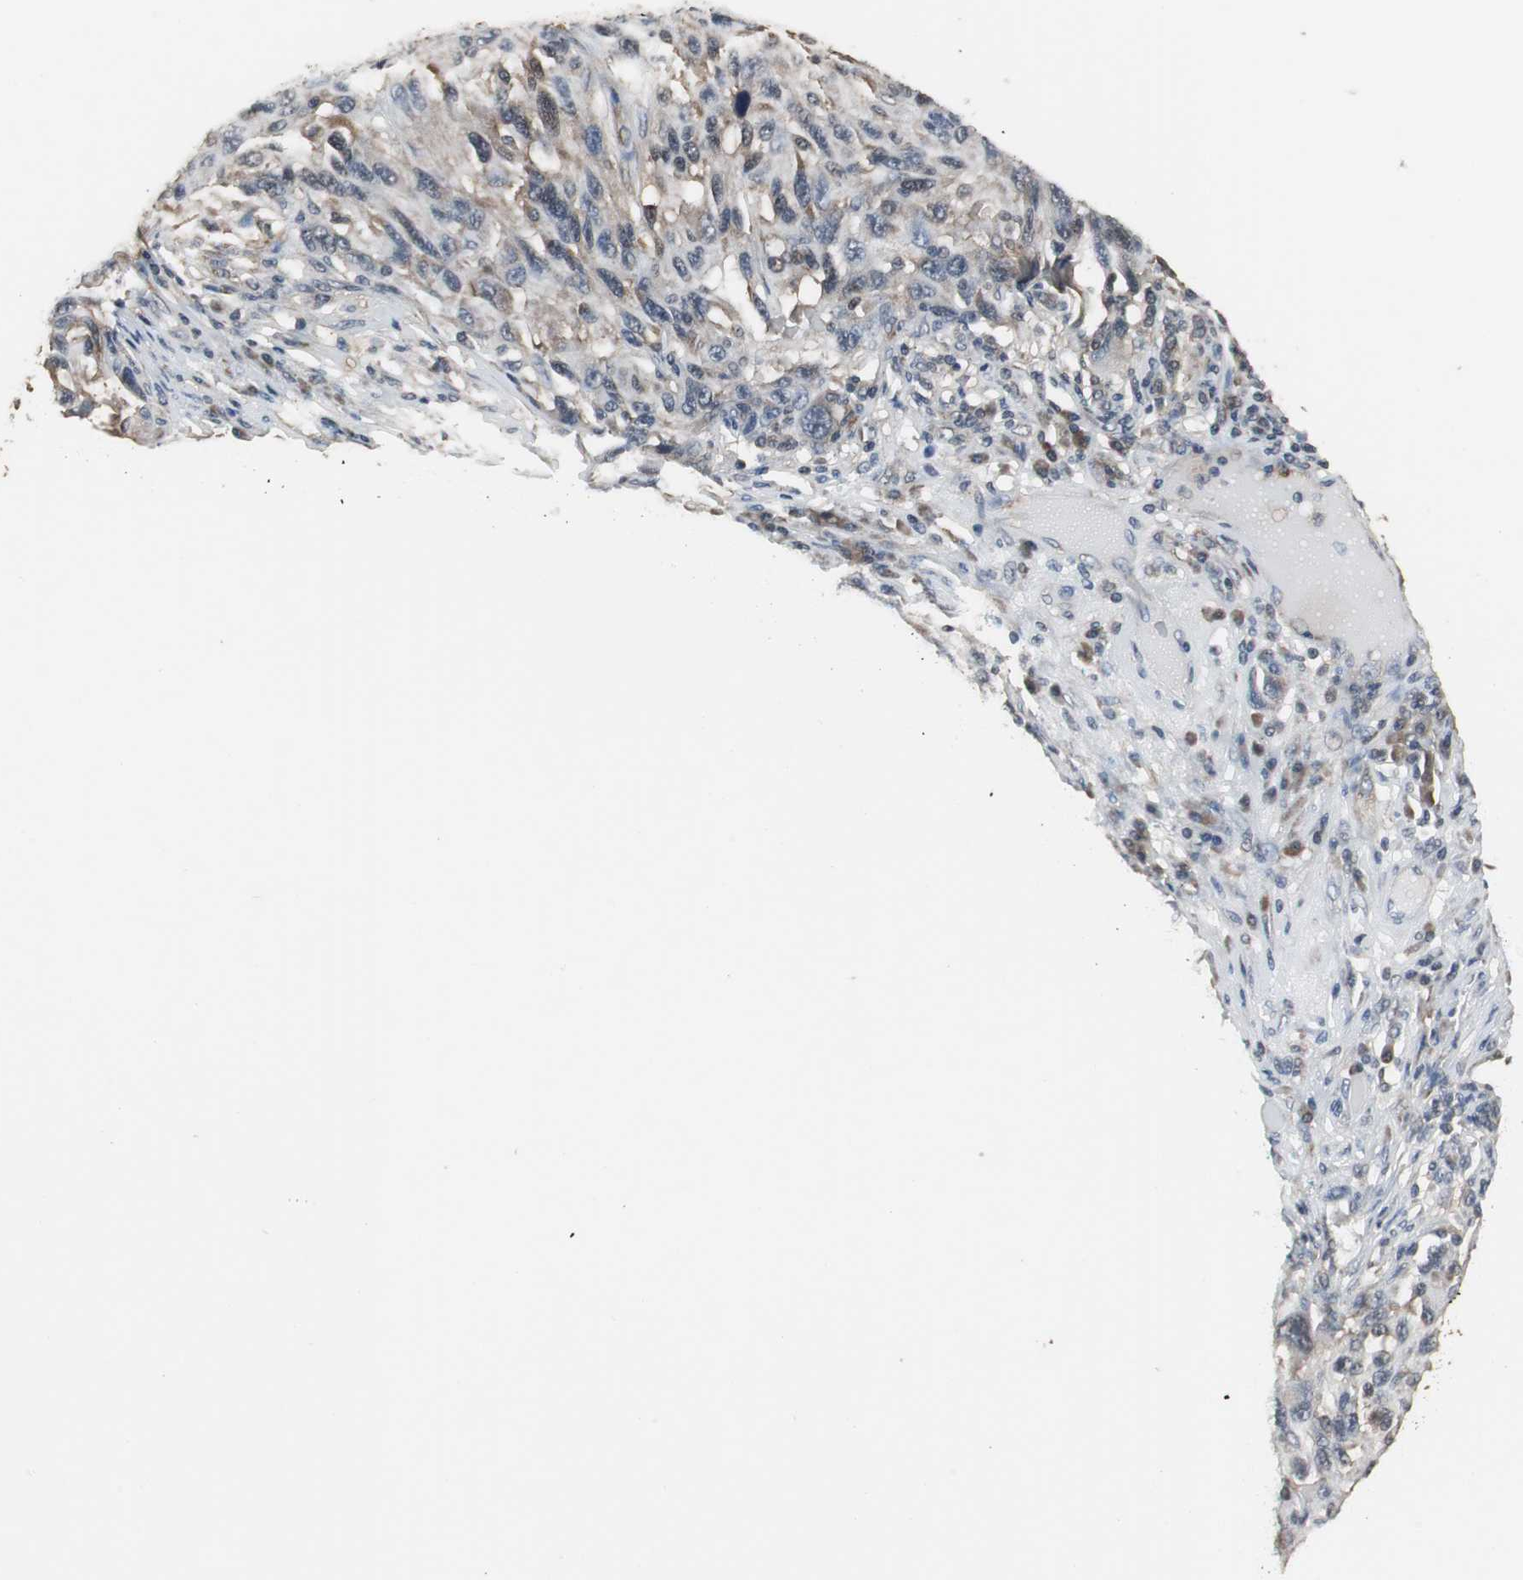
{"staining": {"intensity": "moderate", "quantity": "25%-75%", "location": "cytoplasmic/membranous"}, "tissue": "melanoma", "cell_type": "Tumor cells", "image_type": "cancer", "snomed": [{"axis": "morphology", "description": "Malignant melanoma, NOS"}, {"axis": "topography", "description": "Skin"}], "caption": "Immunohistochemistry (IHC) of melanoma exhibits medium levels of moderate cytoplasmic/membranous expression in about 25%-75% of tumor cells.", "gene": "ZSCAN22", "patient": {"sex": "male", "age": 53}}